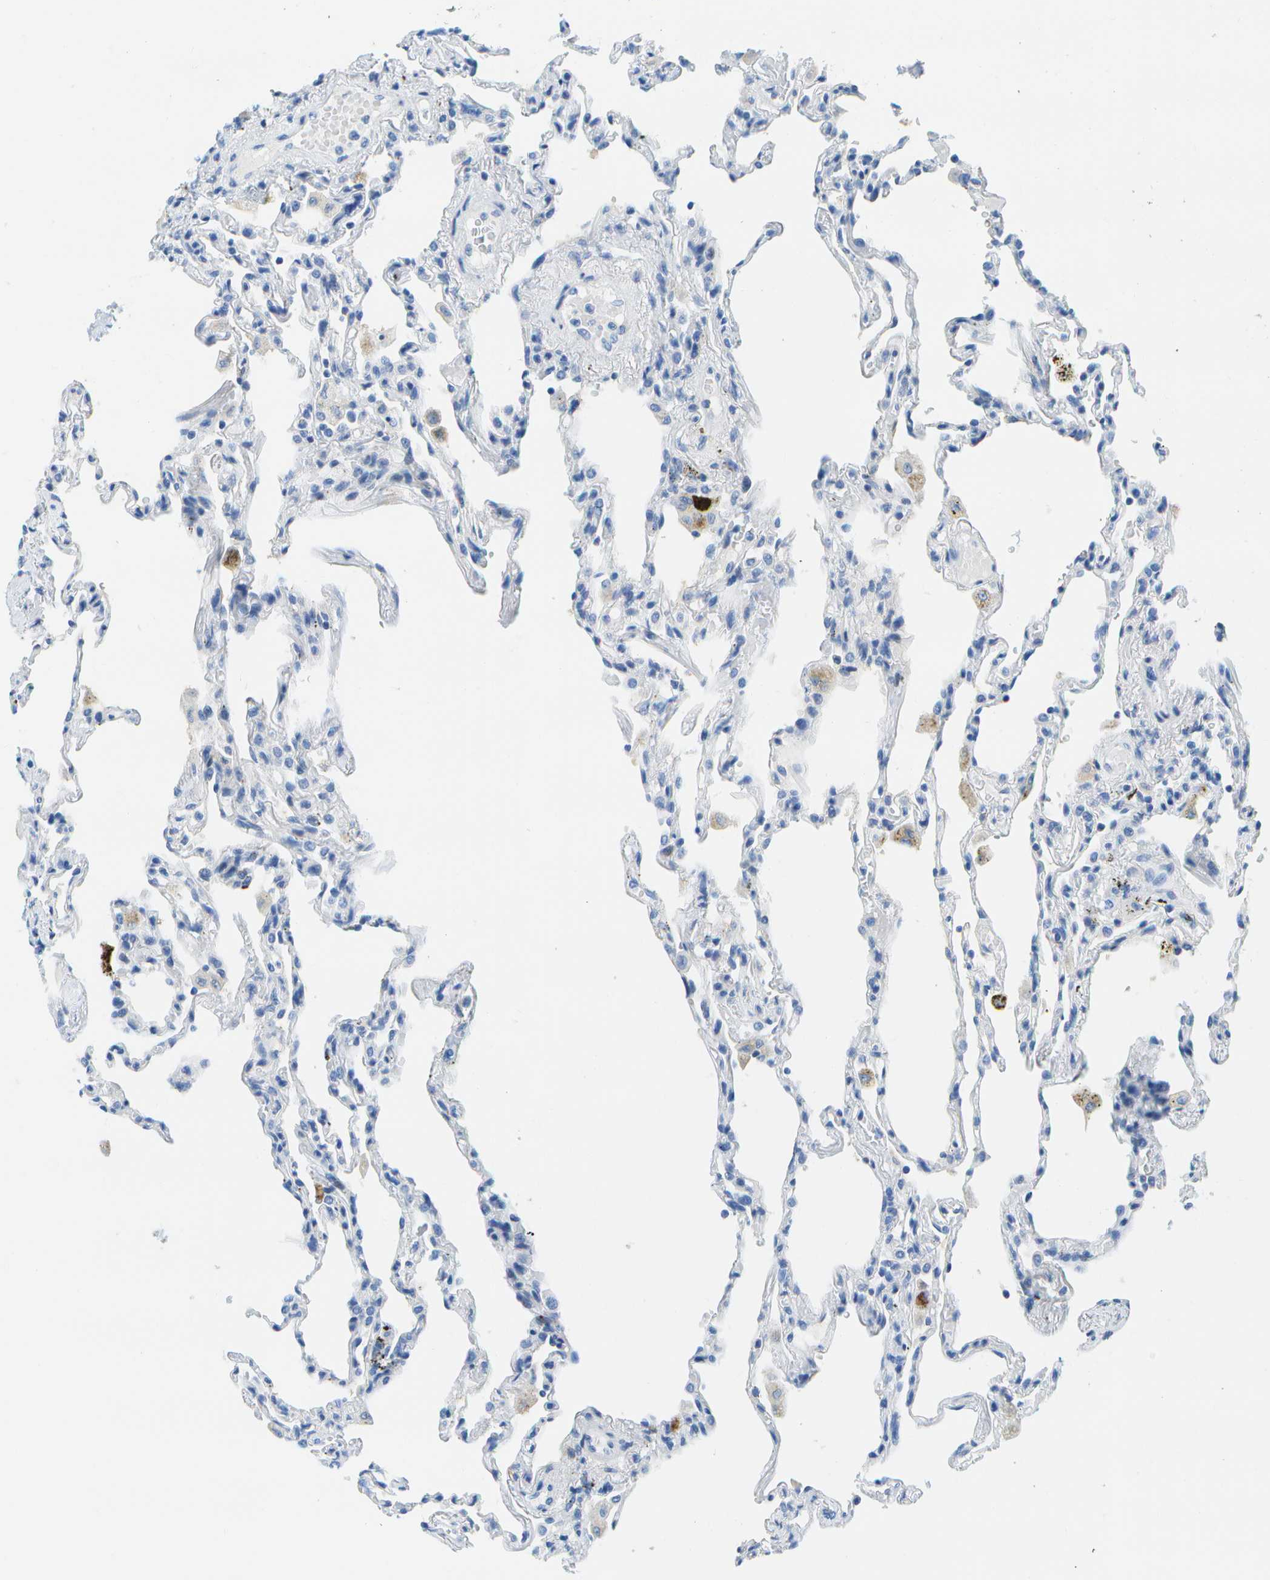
{"staining": {"intensity": "negative", "quantity": "none", "location": "none"}, "tissue": "lung", "cell_type": "Alveolar cells", "image_type": "normal", "snomed": [{"axis": "morphology", "description": "Normal tissue, NOS"}, {"axis": "topography", "description": "Lung"}], "caption": "This photomicrograph is of unremarkable lung stained with immunohistochemistry (IHC) to label a protein in brown with the nuclei are counter-stained blue. There is no expression in alveolar cells.", "gene": "MS4A1", "patient": {"sex": "male", "age": 59}}